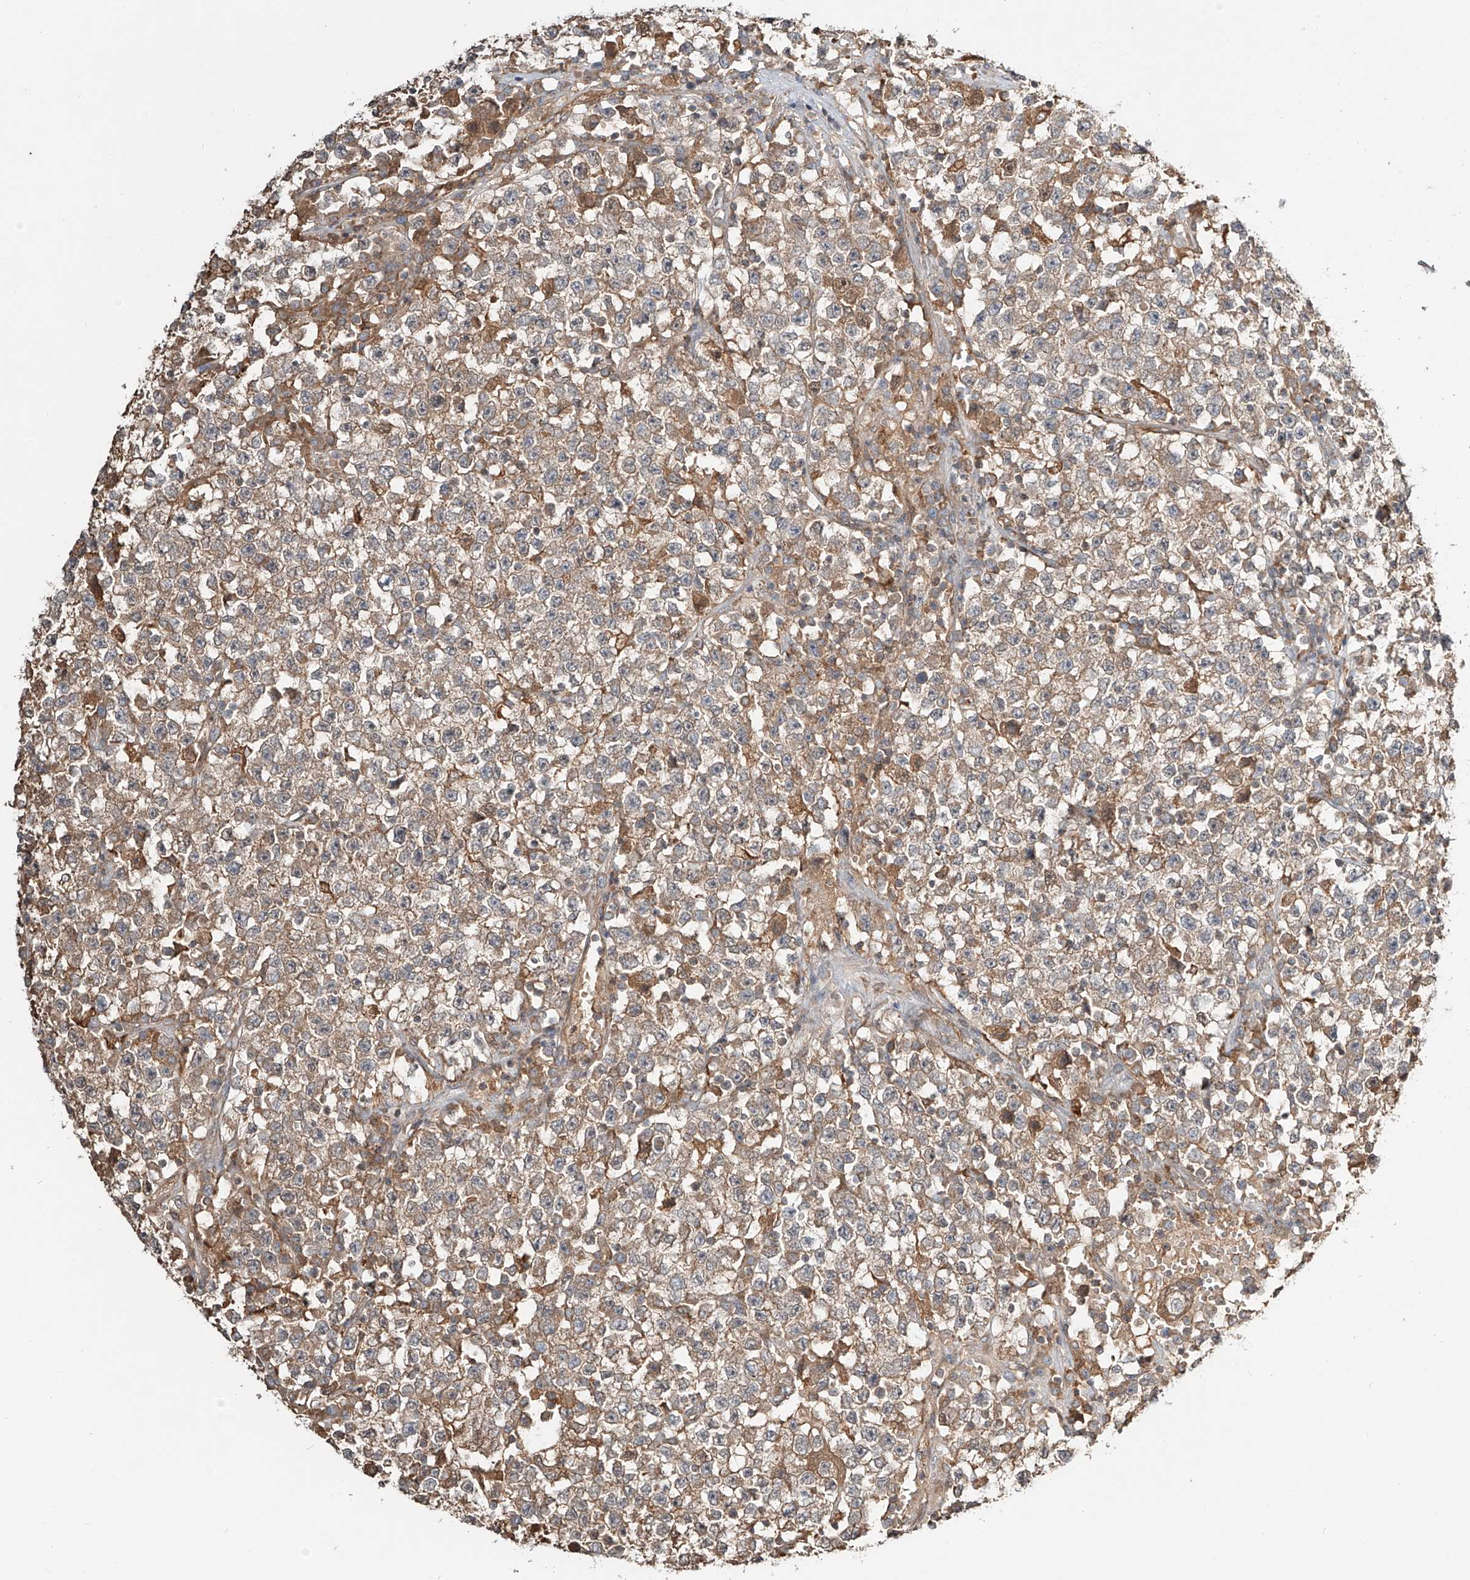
{"staining": {"intensity": "moderate", "quantity": ">75%", "location": "cytoplasmic/membranous"}, "tissue": "testis cancer", "cell_type": "Tumor cells", "image_type": "cancer", "snomed": [{"axis": "morphology", "description": "Seminoma, NOS"}, {"axis": "topography", "description": "Testis"}], "caption": "High-power microscopy captured an IHC image of testis cancer (seminoma), revealing moderate cytoplasmic/membranous staining in about >75% of tumor cells.", "gene": "ERO1A", "patient": {"sex": "male", "age": 22}}